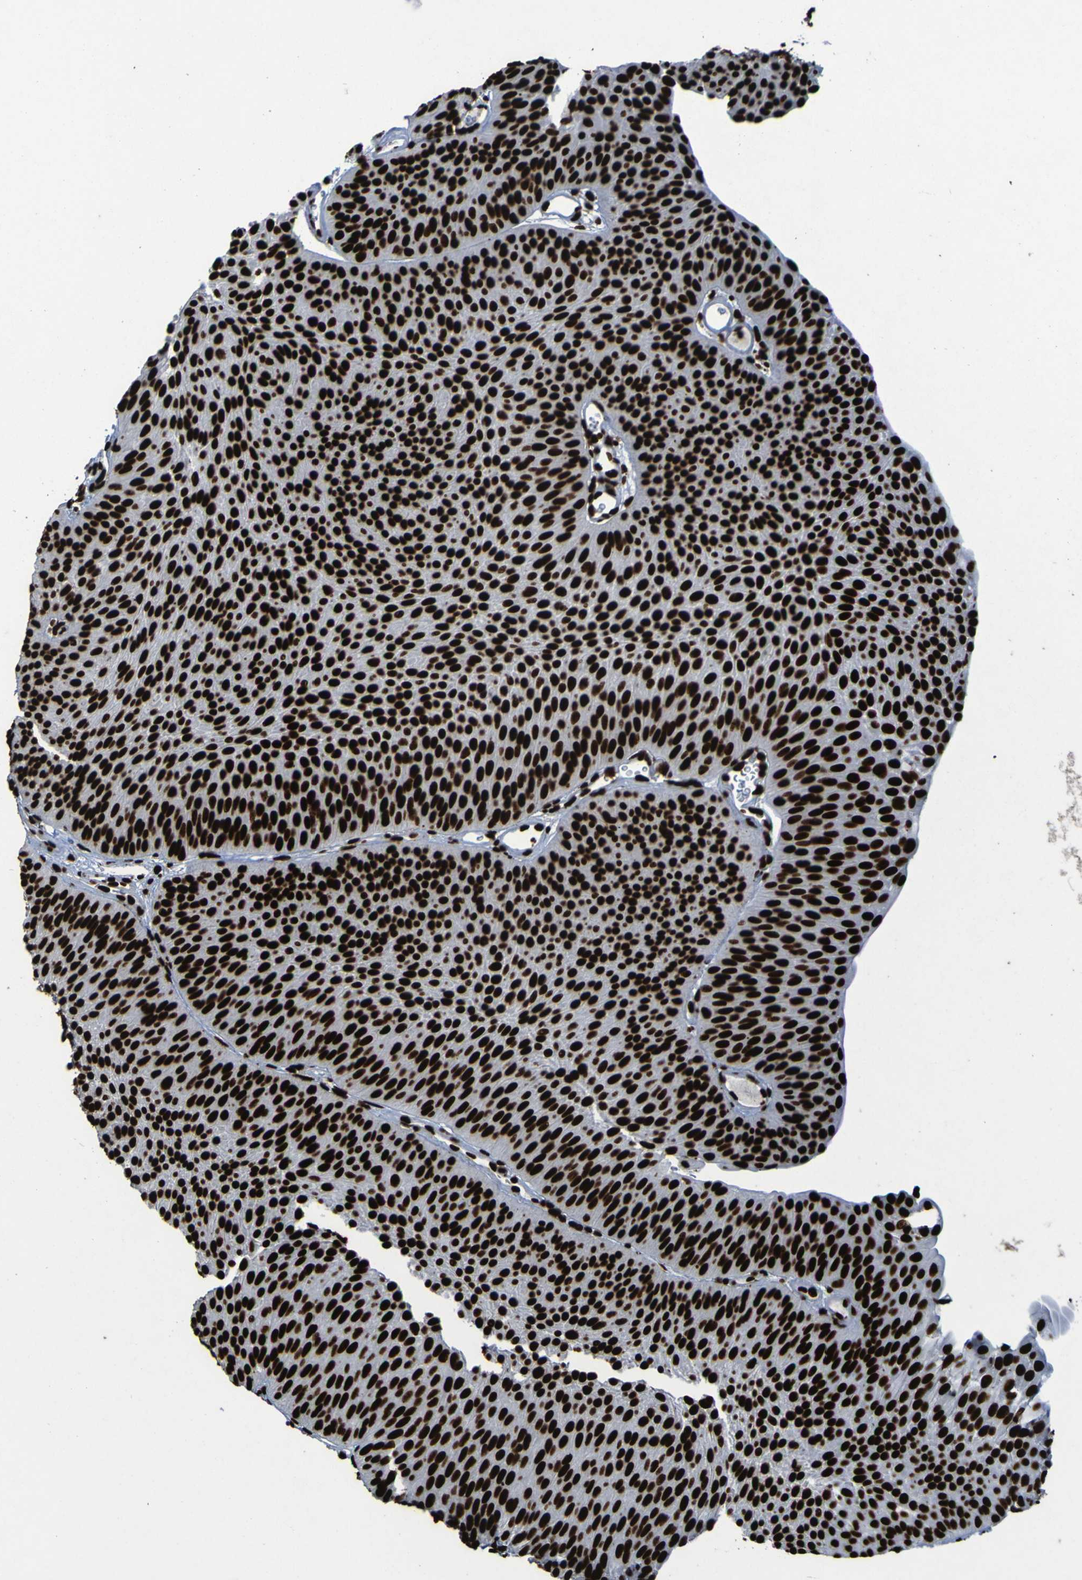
{"staining": {"intensity": "strong", "quantity": ">75%", "location": "nuclear"}, "tissue": "urothelial cancer", "cell_type": "Tumor cells", "image_type": "cancer", "snomed": [{"axis": "morphology", "description": "Urothelial carcinoma, Low grade"}, {"axis": "topography", "description": "Urinary bladder"}], "caption": "This micrograph displays IHC staining of urothelial carcinoma (low-grade), with high strong nuclear positivity in about >75% of tumor cells.", "gene": "NPM1", "patient": {"sex": "female", "age": 60}}